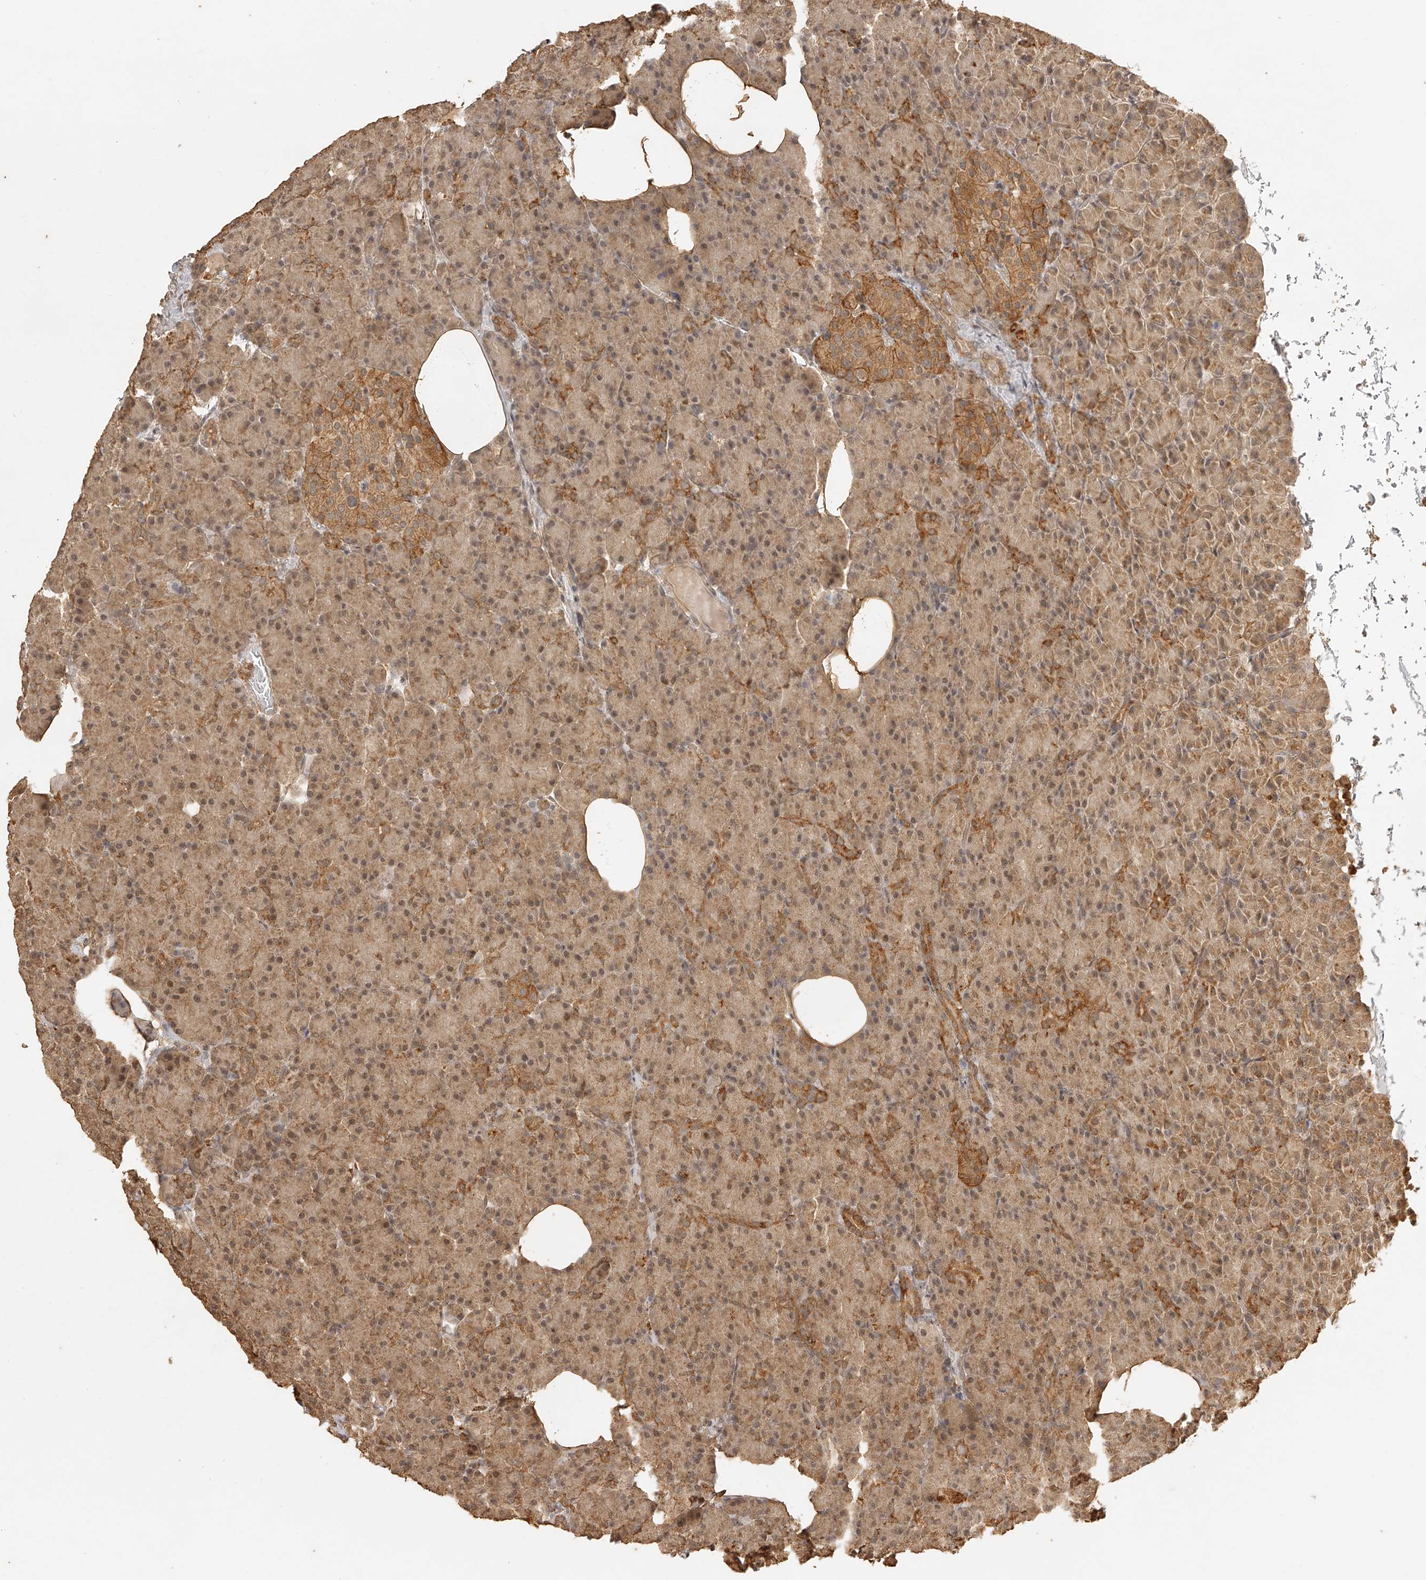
{"staining": {"intensity": "moderate", "quantity": ">75%", "location": "cytoplasmic/membranous"}, "tissue": "pancreas", "cell_type": "Exocrine glandular cells", "image_type": "normal", "snomed": [{"axis": "morphology", "description": "Normal tissue, NOS"}, {"axis": "topography", "description": "Pancreas"}], "caption": "Benign pancreas was stained to show a protein in brown. There is medium levels of moderate cytoplasmic/membranous positivity in approximately >75% of exocrine glandular cells.", "gene": "BCL2L11", "patient": {"sex": "female", "age": 43}}